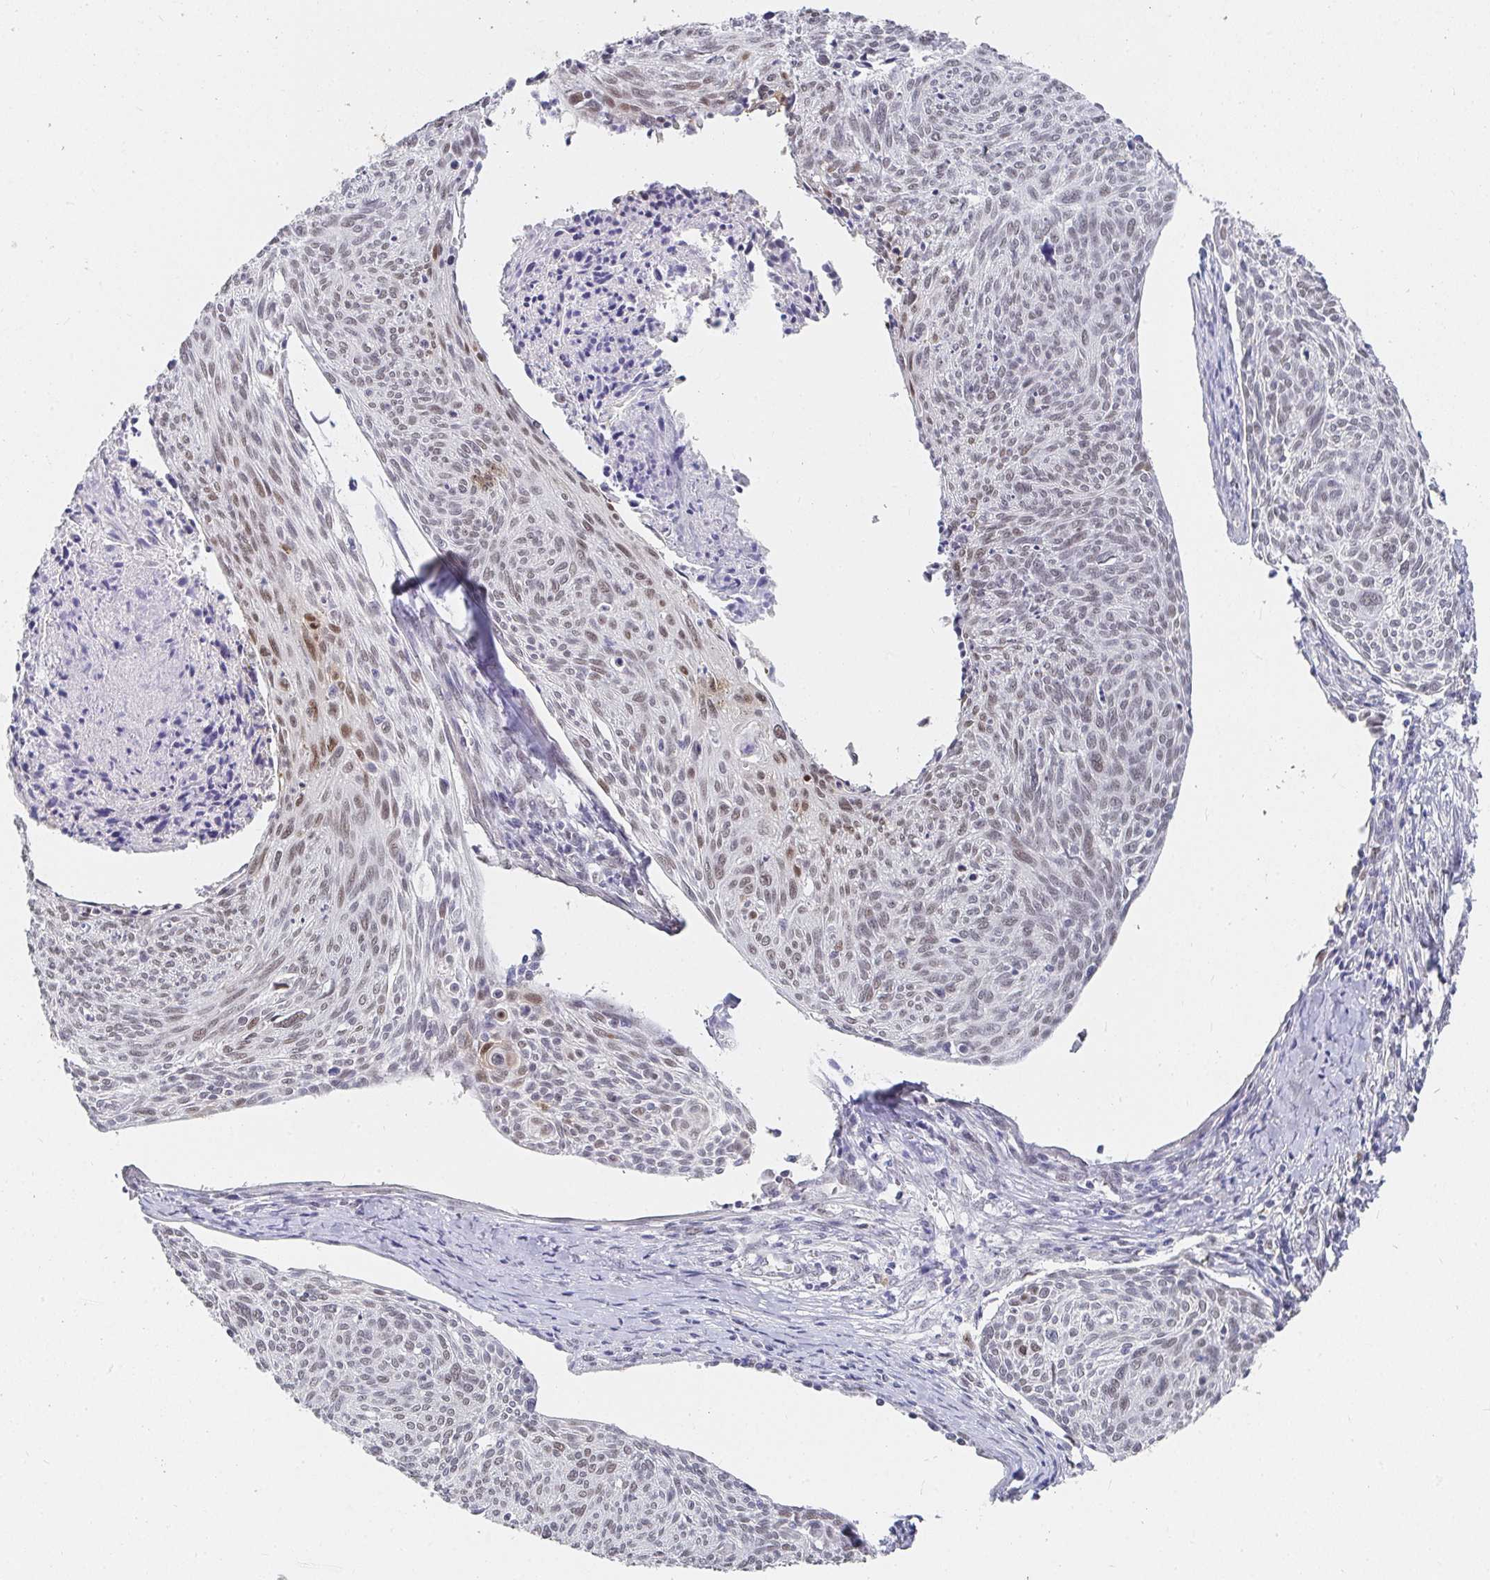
{"staining": {"intensity": "moderate", "quantity": "<25%", "location": "nuclear"}, "tissue": "cervical cancer", "cell_type": "Tumor cells", "image_type": "cancer", "snomed": [{"axis": "morphology", "description": "Squamous cell carcinoma, NOS"}, {"axis": "topography", "description": "Cervix"}], "caption": "Protein staining of cervical cancer tissue shows moderate nuclear positivity in about <25% of tumor cells.", "gene": "RCOR1", "patient": {"sex": "female", "age": 49}}